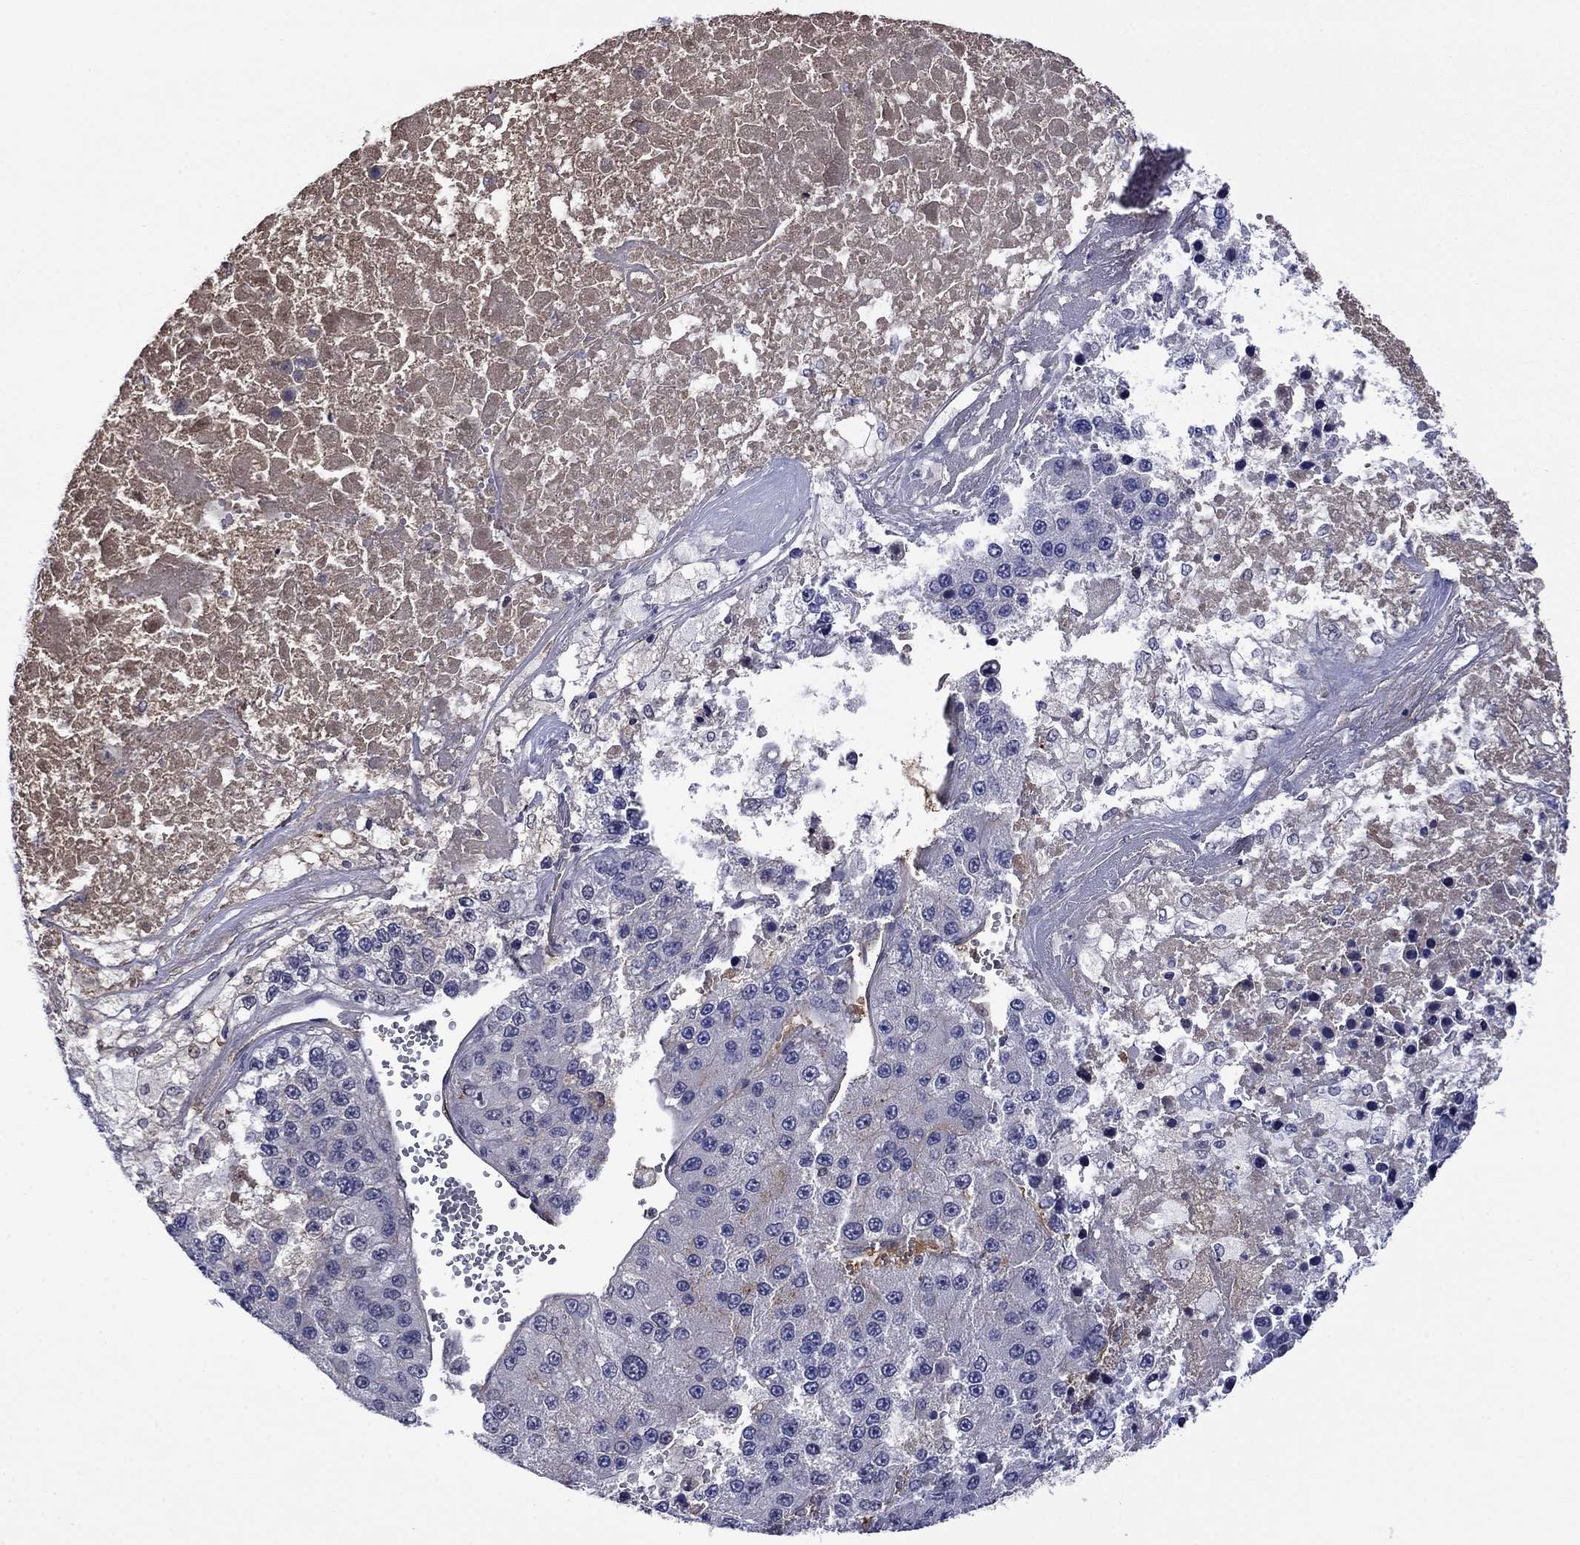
{"staining": {"intensity": "negative", "quantity": "none", "location": "none"}, "tissue": "liver cancer", "cell_type": "Tumor cells", "image_type": "cancer", "snomed": [{"axis": "morphology", "description": "Carcinoma, Hepatocellular, NOS"}, {"axis": "topography", "description": "Liver"}], "caption": "Immunohistochemical staining of liver cancer displays no significant positivity in tumor cells. (DAB (3,3'-diaminobenzidine) immunohistochemistry (IHC) with hematoxylin counter stain).", "gene": "APOA2", "patient": {"sex": "female", "age": 73}}